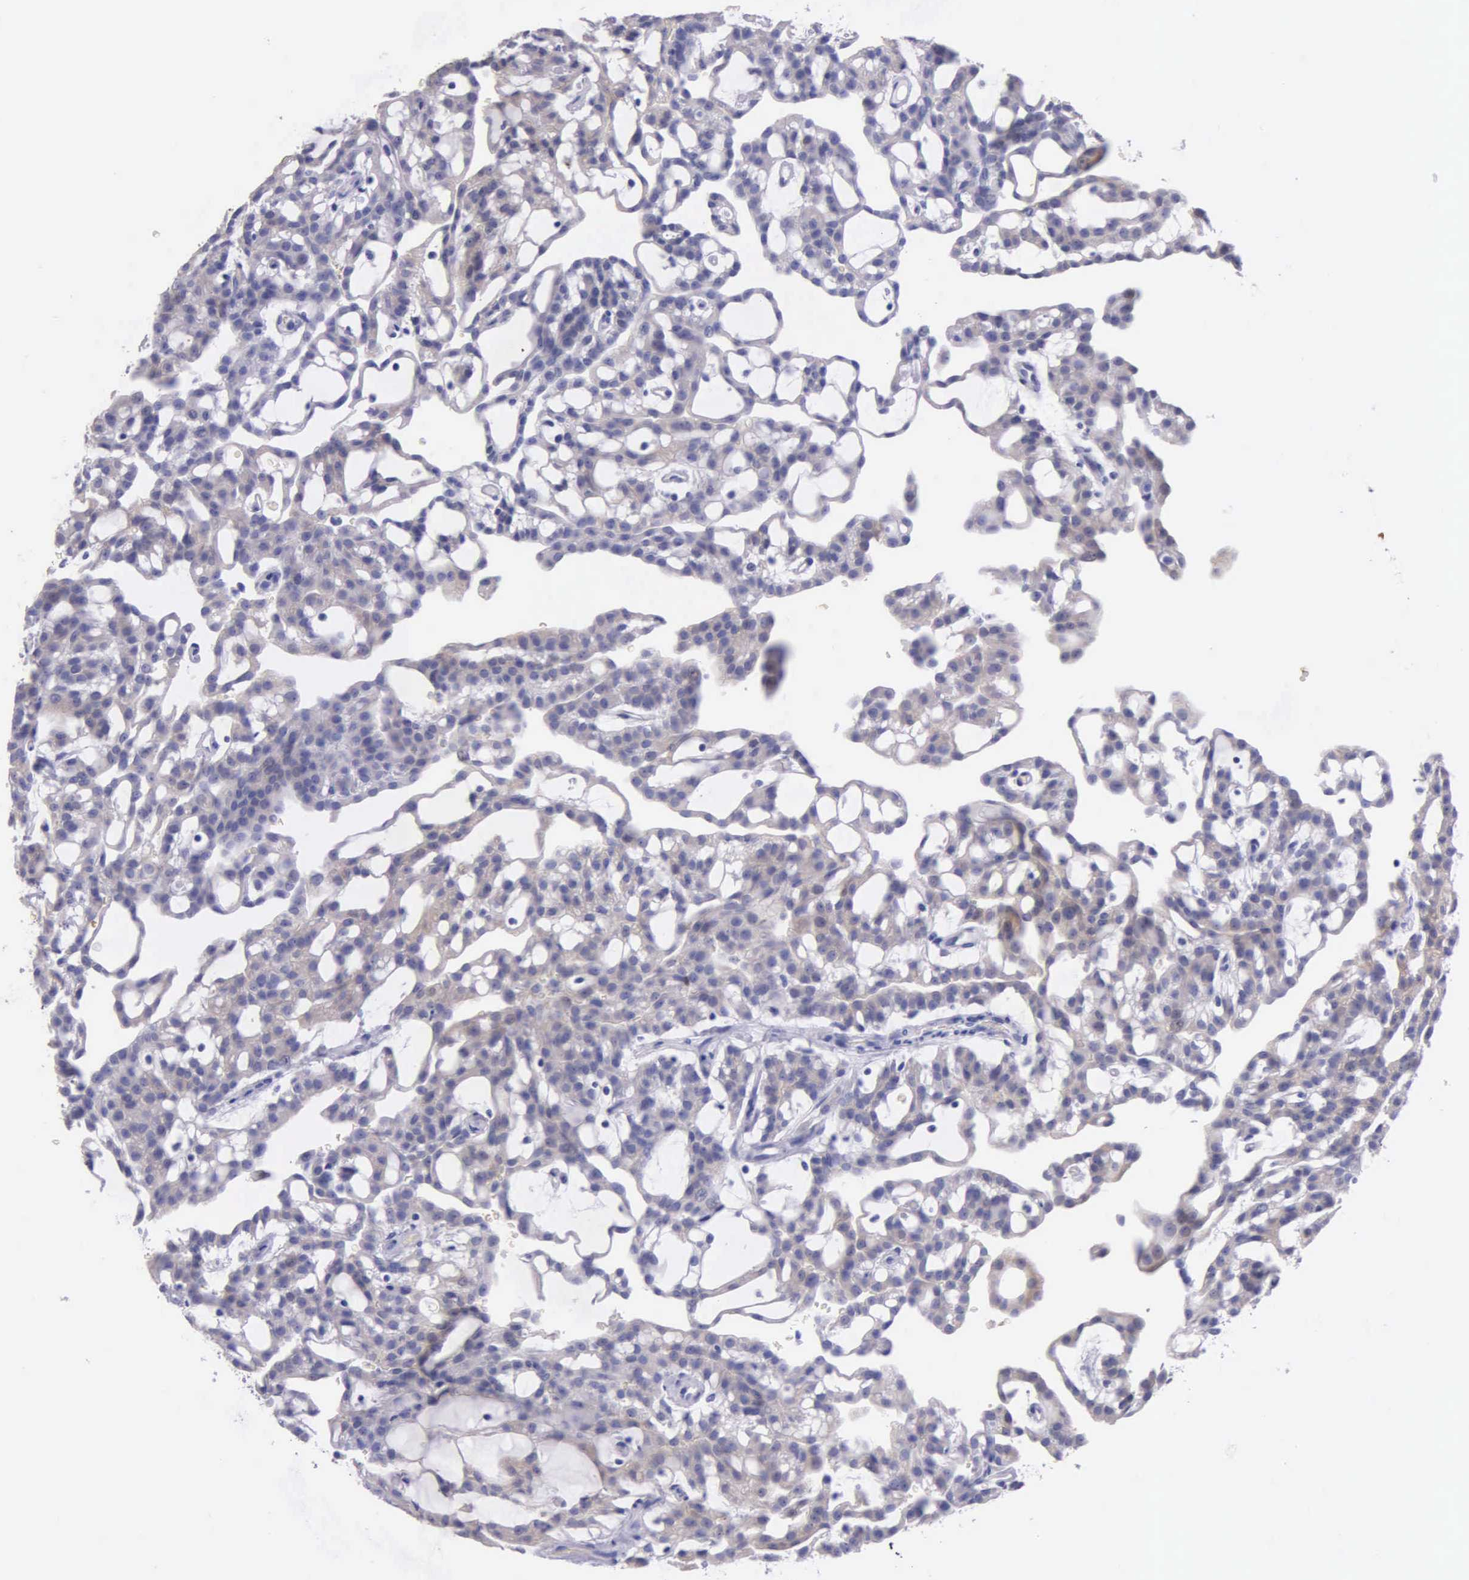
{"staining": {"intensity": "negative", "quantity": "none", "location": "none"}, "tissue": "renal cancer", "cell_type": "Tumor cells", "image_type": "cancer", "snomed": [{"axis": "morphology", "description": "Adenocarcinoma, NOS"}, {"axis": "topography", "description": "Kidney"}], "caption": "The photomicrograph reveals no significant positivity in tumor cells of renal cancer (adenocarcinoma).", "gene": "GSTT2", "patient": {"sex": "male", "age": 63}}